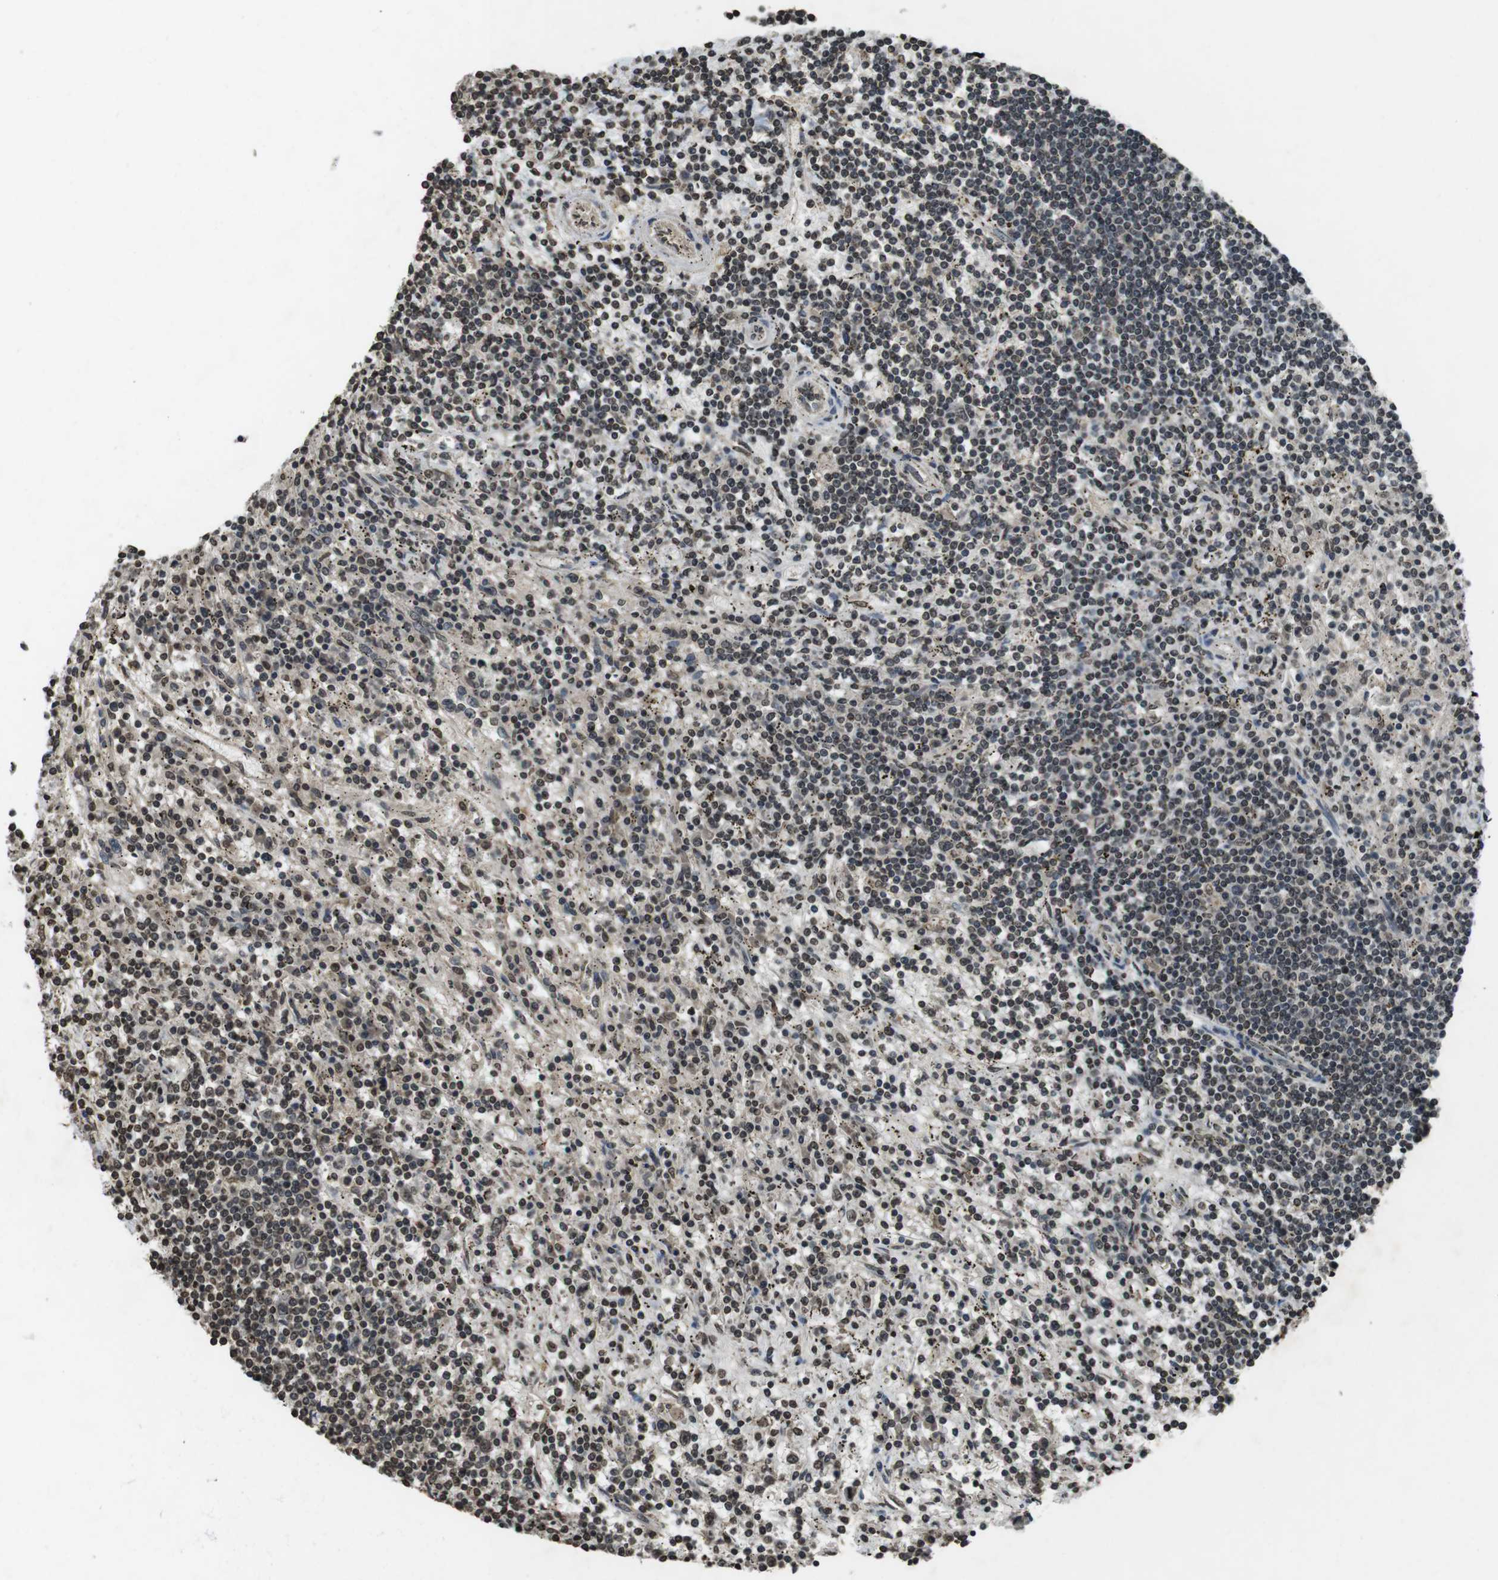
{"staining": {"intensity": "moderate", "quantity": "<25%", "location": "nuclear"}, "tissue": "lymphoma", "cell_type": "Tumor cells", "image_type": "cancer", "snomed": [{"axis": "morphology", "description": "Malignant lymphoma, non-Hodgkin's type, Low grade"}, {"axis": "topography", "description": "Spleen"}], "caption": "Immunohistochemical staining of malignant lymphoma, non-Hodgkin's type (low-grade) reveals low levels of moderate nuclear protein positivity in about <25% of tumor cells.", "gene": "MAF", "patient": {"sex": "male", "age": 76}}